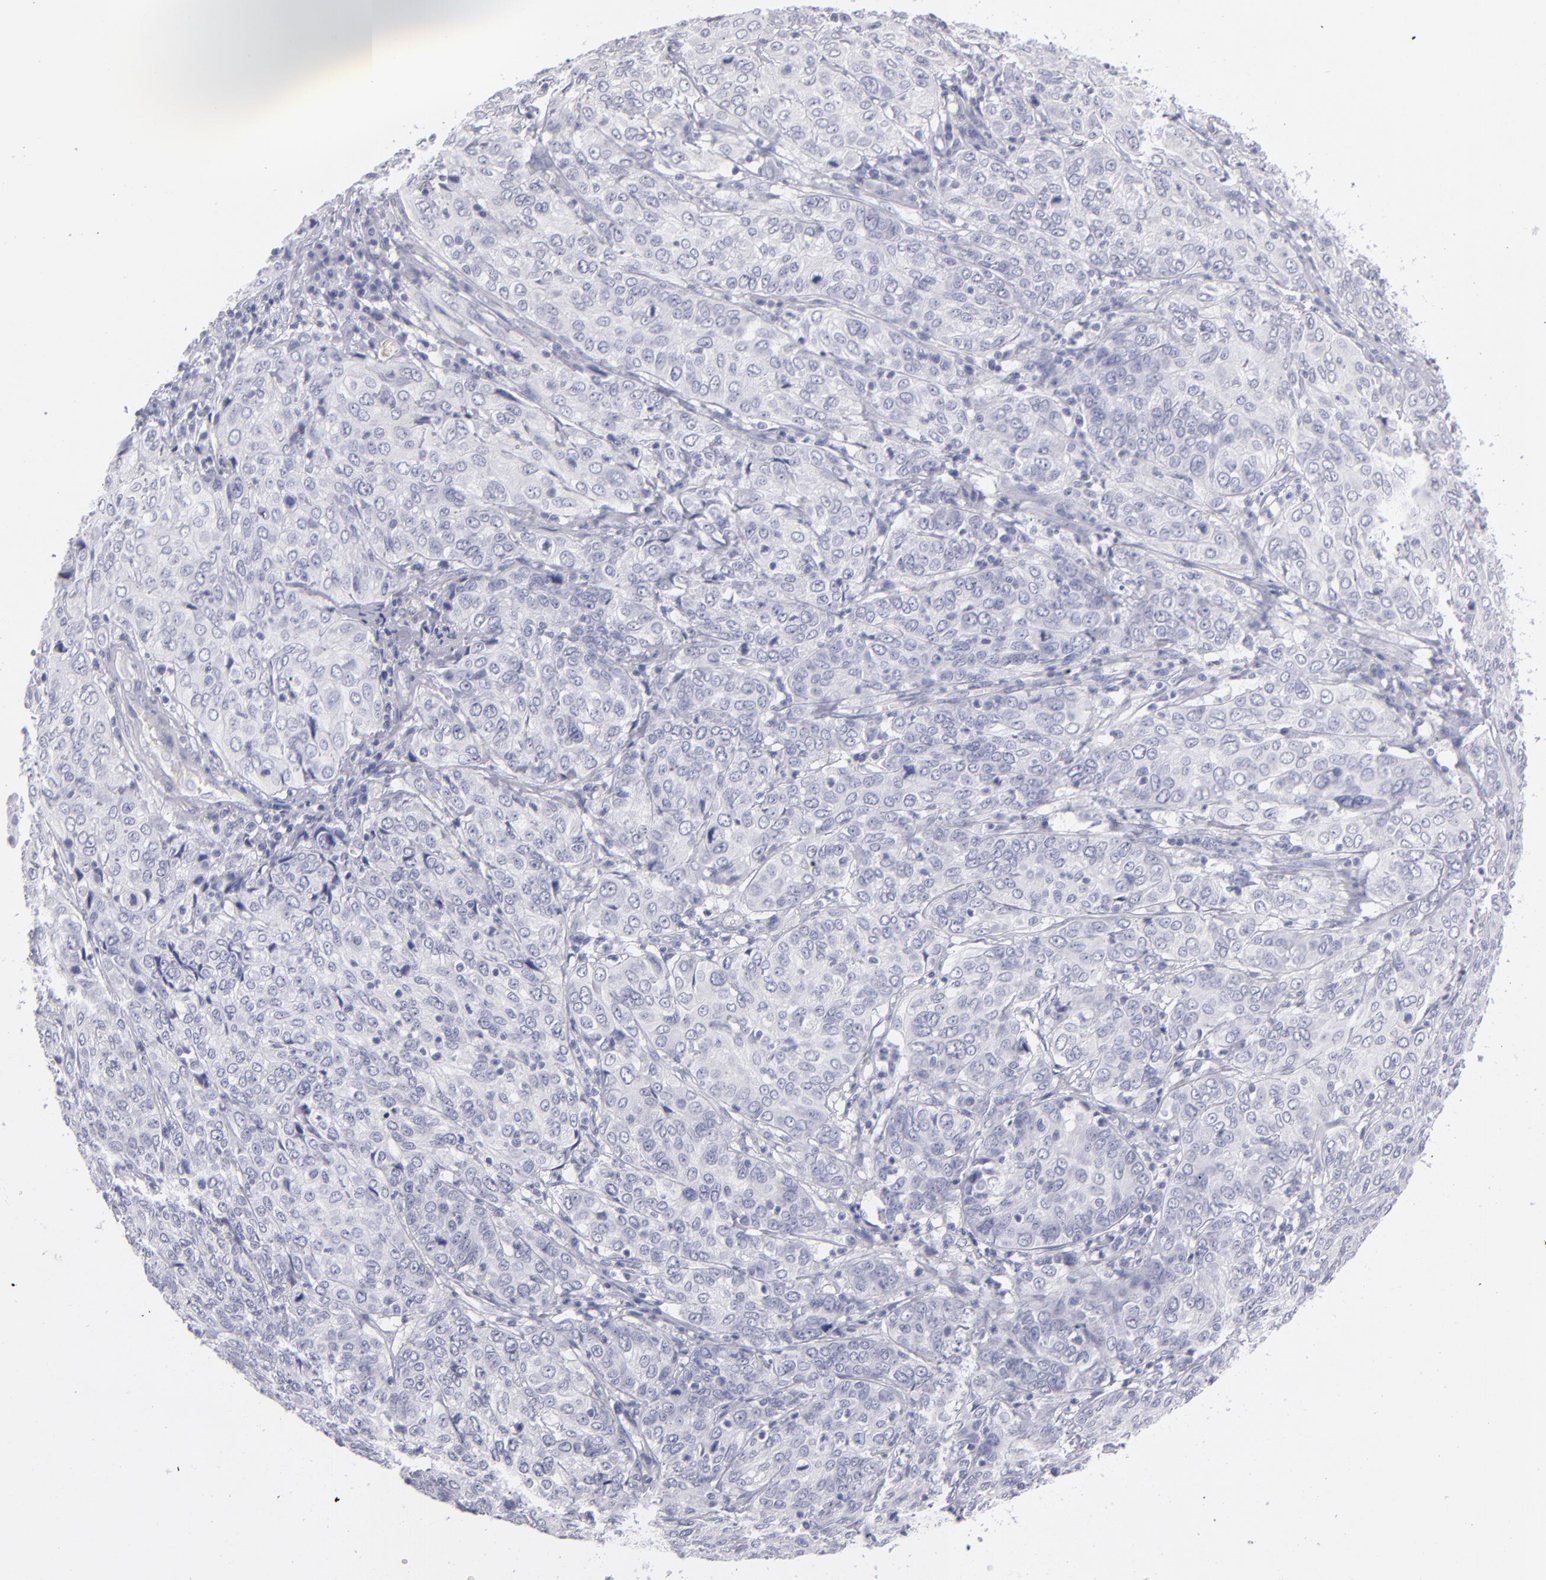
{"staining": {"intensity": "negative", "quantity": "none", "location": "none"}, "tissue": "cervical cancer", "cell_type": "Tumor cells", "image_type": "cancer", "snomed": [{"axis": "morphology", "description": "Squamous cell carcinoma, NOS"}, {"axis": "topography", "description": "Cervix"}], "caption": "Immunohistochemistry of cervical cancer (squamous cell carcinoma) reveals no expression in tumor cells.", "gene": "MYH11", "patient": {"sex": "female", "age": 38}}